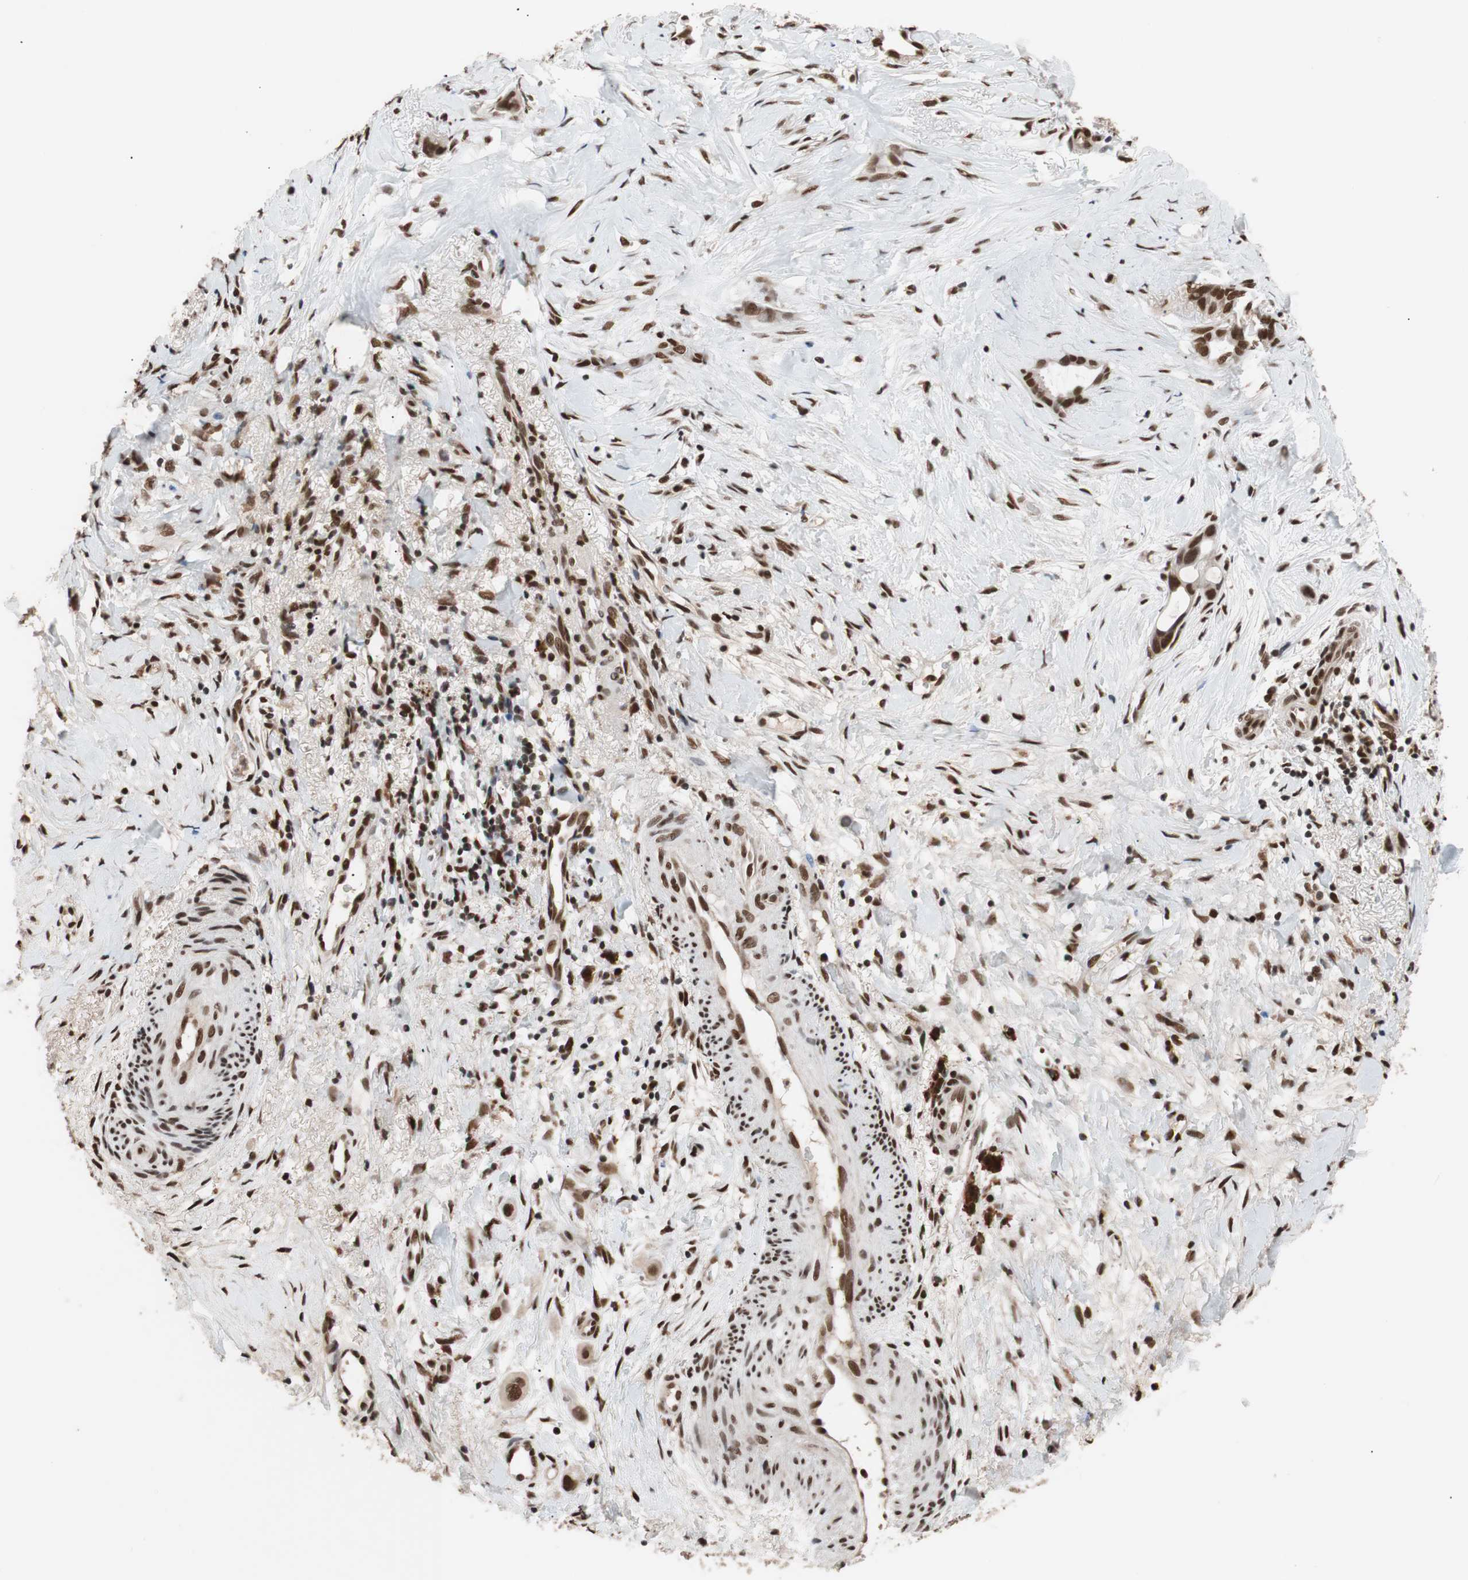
{"staining": {"intensity": "strong", "quantity": ">75%", "location": "nuclear"}, "tissue": "liver cancer", "cell_type": "Tumor cells", "image_type": "cancer", "snomed": [{"axis": "morphology", "description": "Cholangiocarcinoma"}, {"axis": "topography", "description": "Liver"}], "caption": "Immunohistochemistry (IHC) micrograph of neoplastic tissue: human cholangiocarcinoma (liver) stained using IHC exhibits high levels of strong protein expression localized specifically in the nuclear of tumor cells, appearing as a nuclear brown color.", "gene": "CHAMP1", "patient": {"sex": "female", "age": 65}}